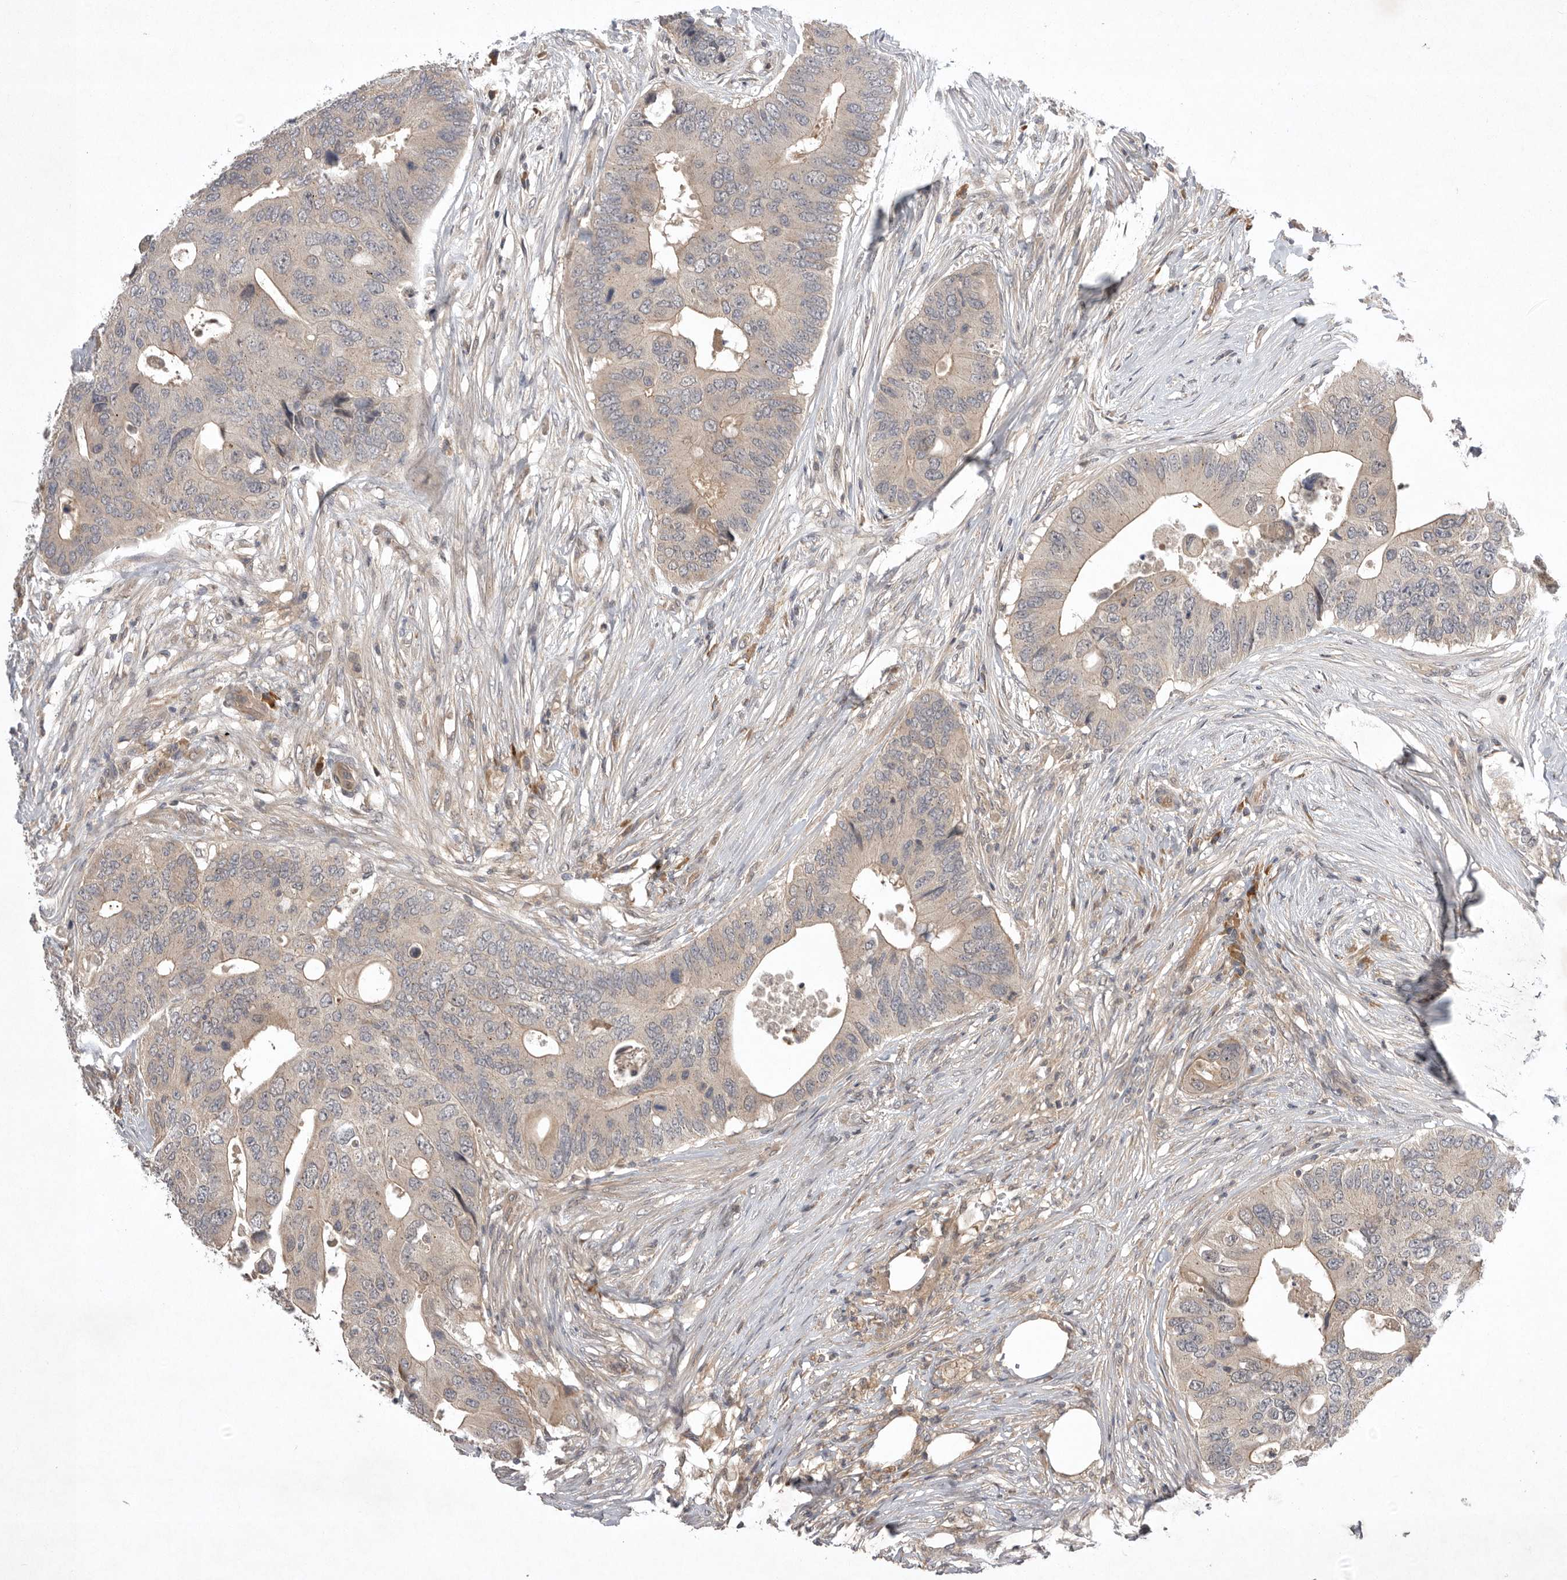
{"staining": {"intensity": "weak", "quantity": "<25%", "location": "cytoplasmic/membranous"}, "tissue": "colorectal cancer", "cell_type": "Tumor cells", "image_type": "cancer", "snomed": [{"axis": "morphology", "description": "Adenocarcinoma, NOS"}, {"axis": "topography", "description": "Colon"}], "caption": "Tumor cells are negative for protein expression in human adenocarcinoma (colorectal).", "gene": "NRCAM", "patient": {"sex": "male", "age": 71}}